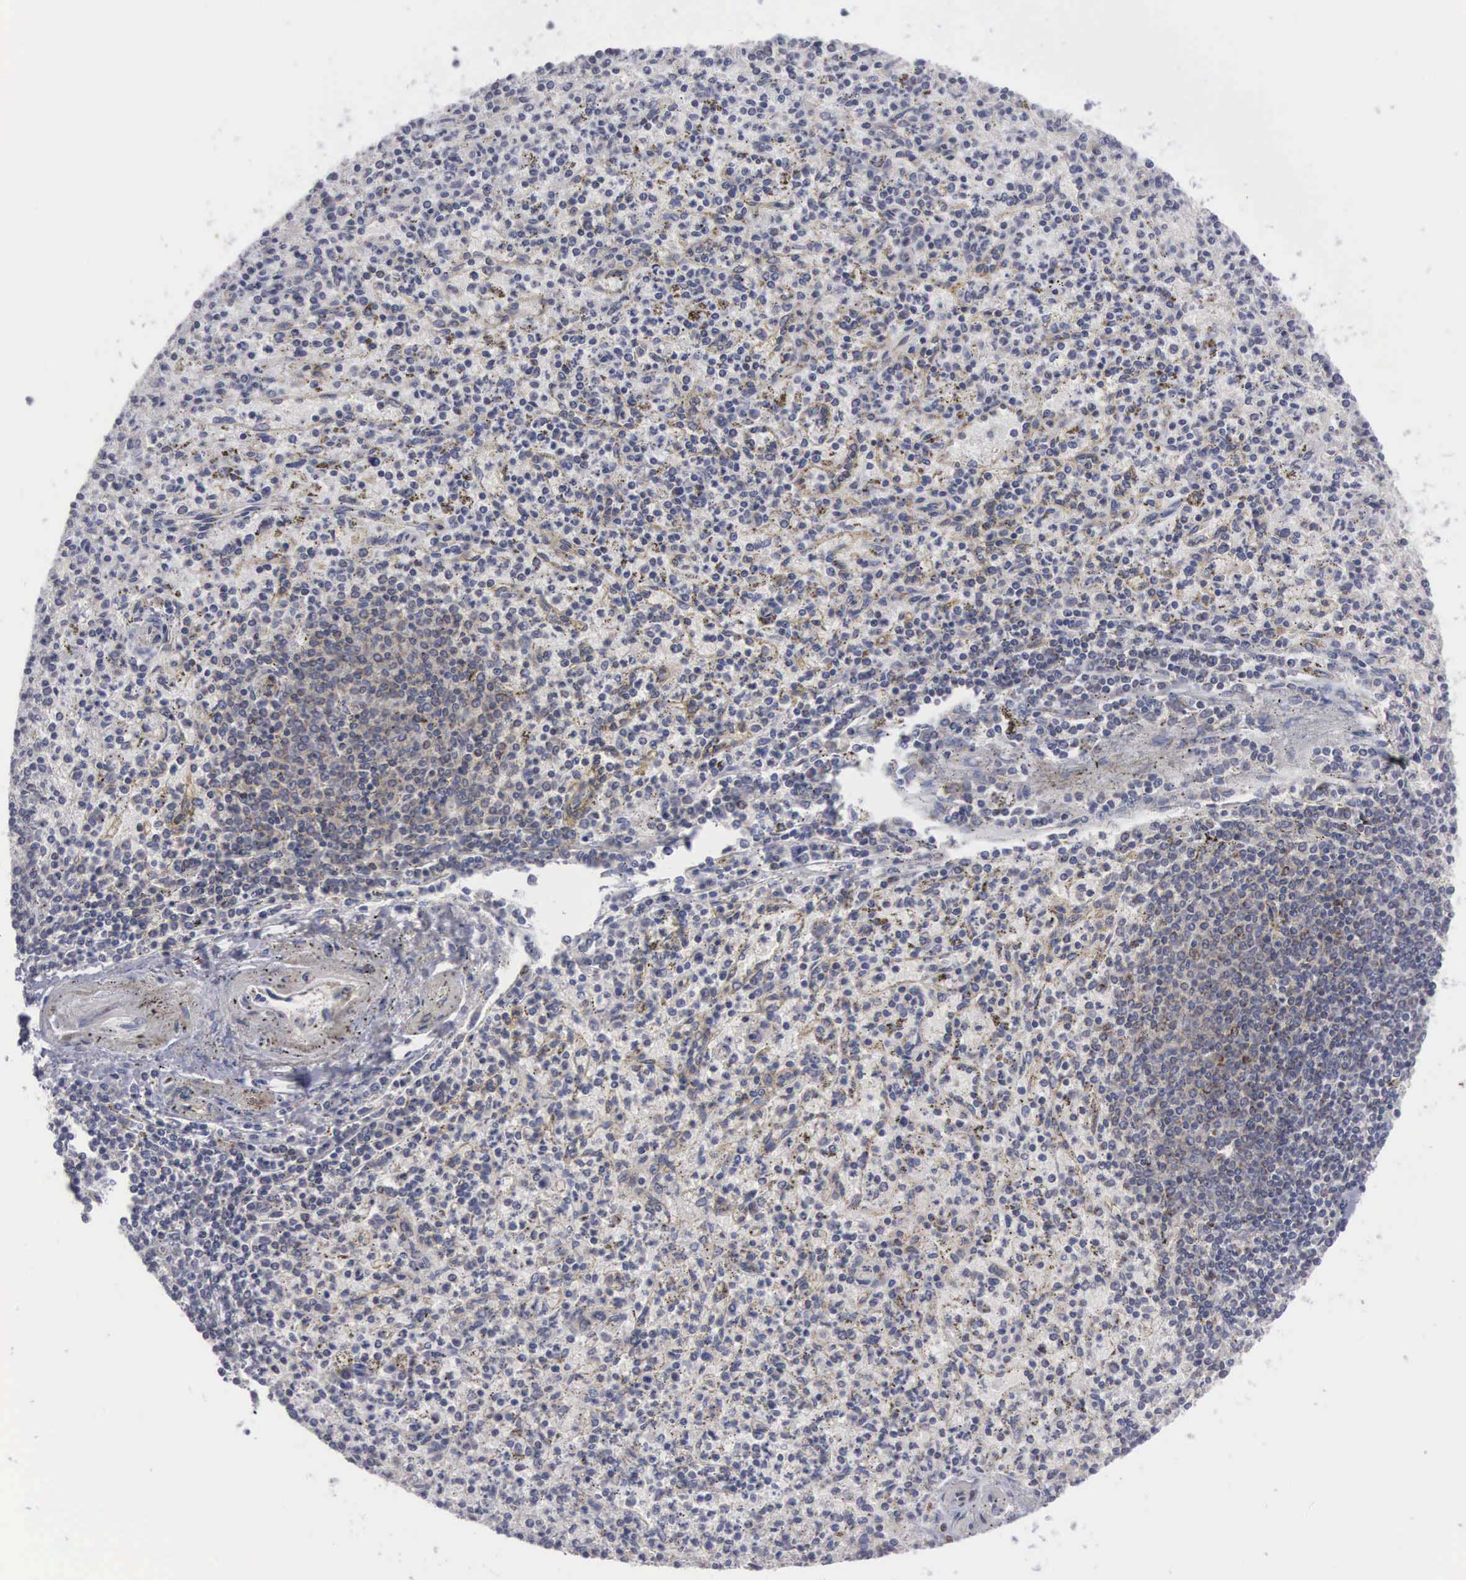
{"staining": {"intensity": "weak", "quantity": "<25%", "location": "cytoplasmic/membranous"}, "tissue": "spleen", "cell_type": "Cells in red pulp", "image_type": "normal", "snomed": [{"axis": "morphology", "description": "Normal tissue, NOS"}, {"axis": "topography", "description": "Spleen"}], "caption": "Immunohistochemistry (IHC) photomicrograph of normal spleen stained for a protein (brown), which reveals no staining in cells in red pulp.", "gene": "APOOL", "patient": {"sex": "male", "age": 72}}